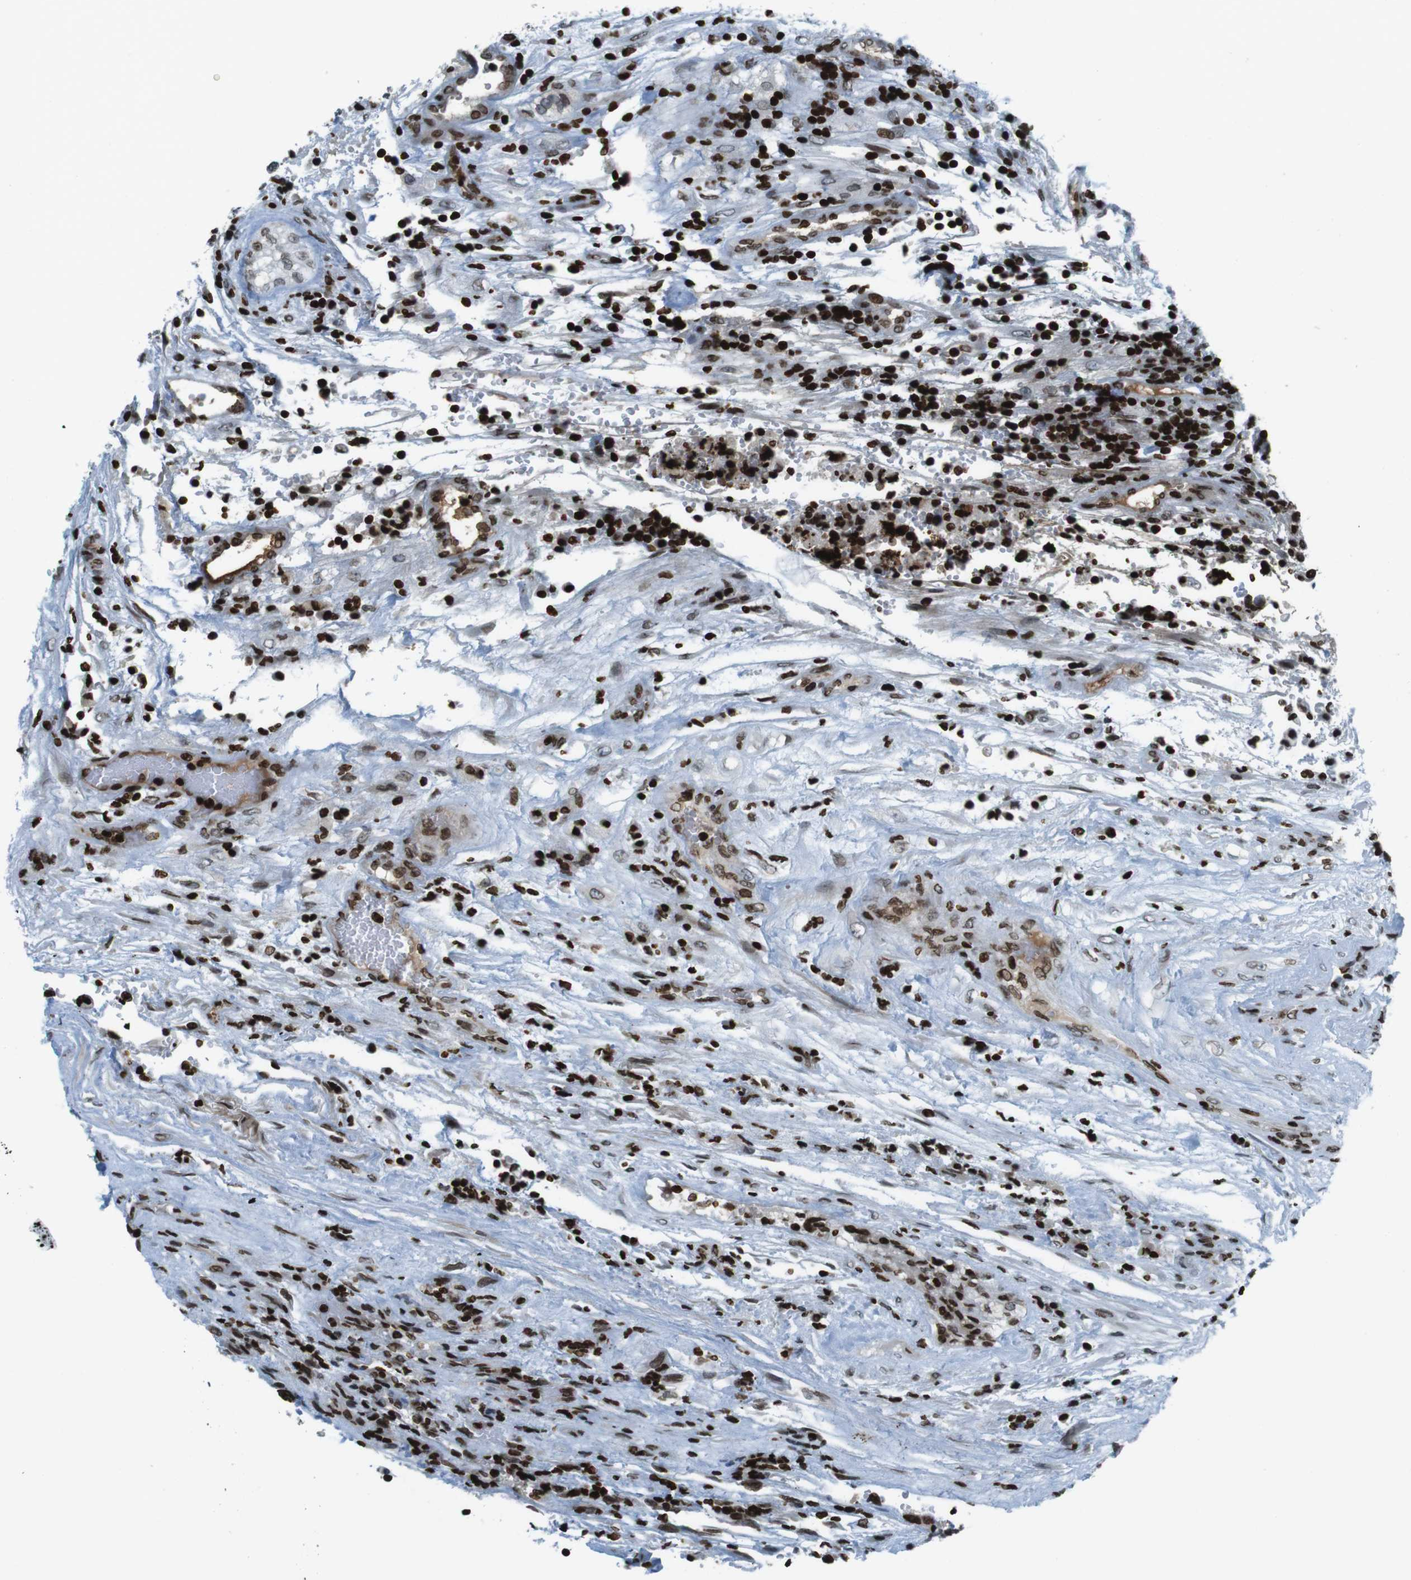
{"staining": {"intensity": "moderate", "quantity": ">75%", "location": "nuclear"}, "tissue": "testis cancer", "cell_type": "Tumor cells", "image_type": "cancer", "snomed": [{"axis": "morphology", "description": "Carcinoma, Embryonal, NOS"}, {"axis": "topography", "description": "Testis"}], "caption": "IHC image of neoplastic tissue: human testis cancer stained using IHC displays medium levels of moderate protein expression localized specifically in the nuclear of tumor cells, appearing as a nuclear brown color.", "gene": "H2AC8", "patient": {"sex": "male", "age": 36}}